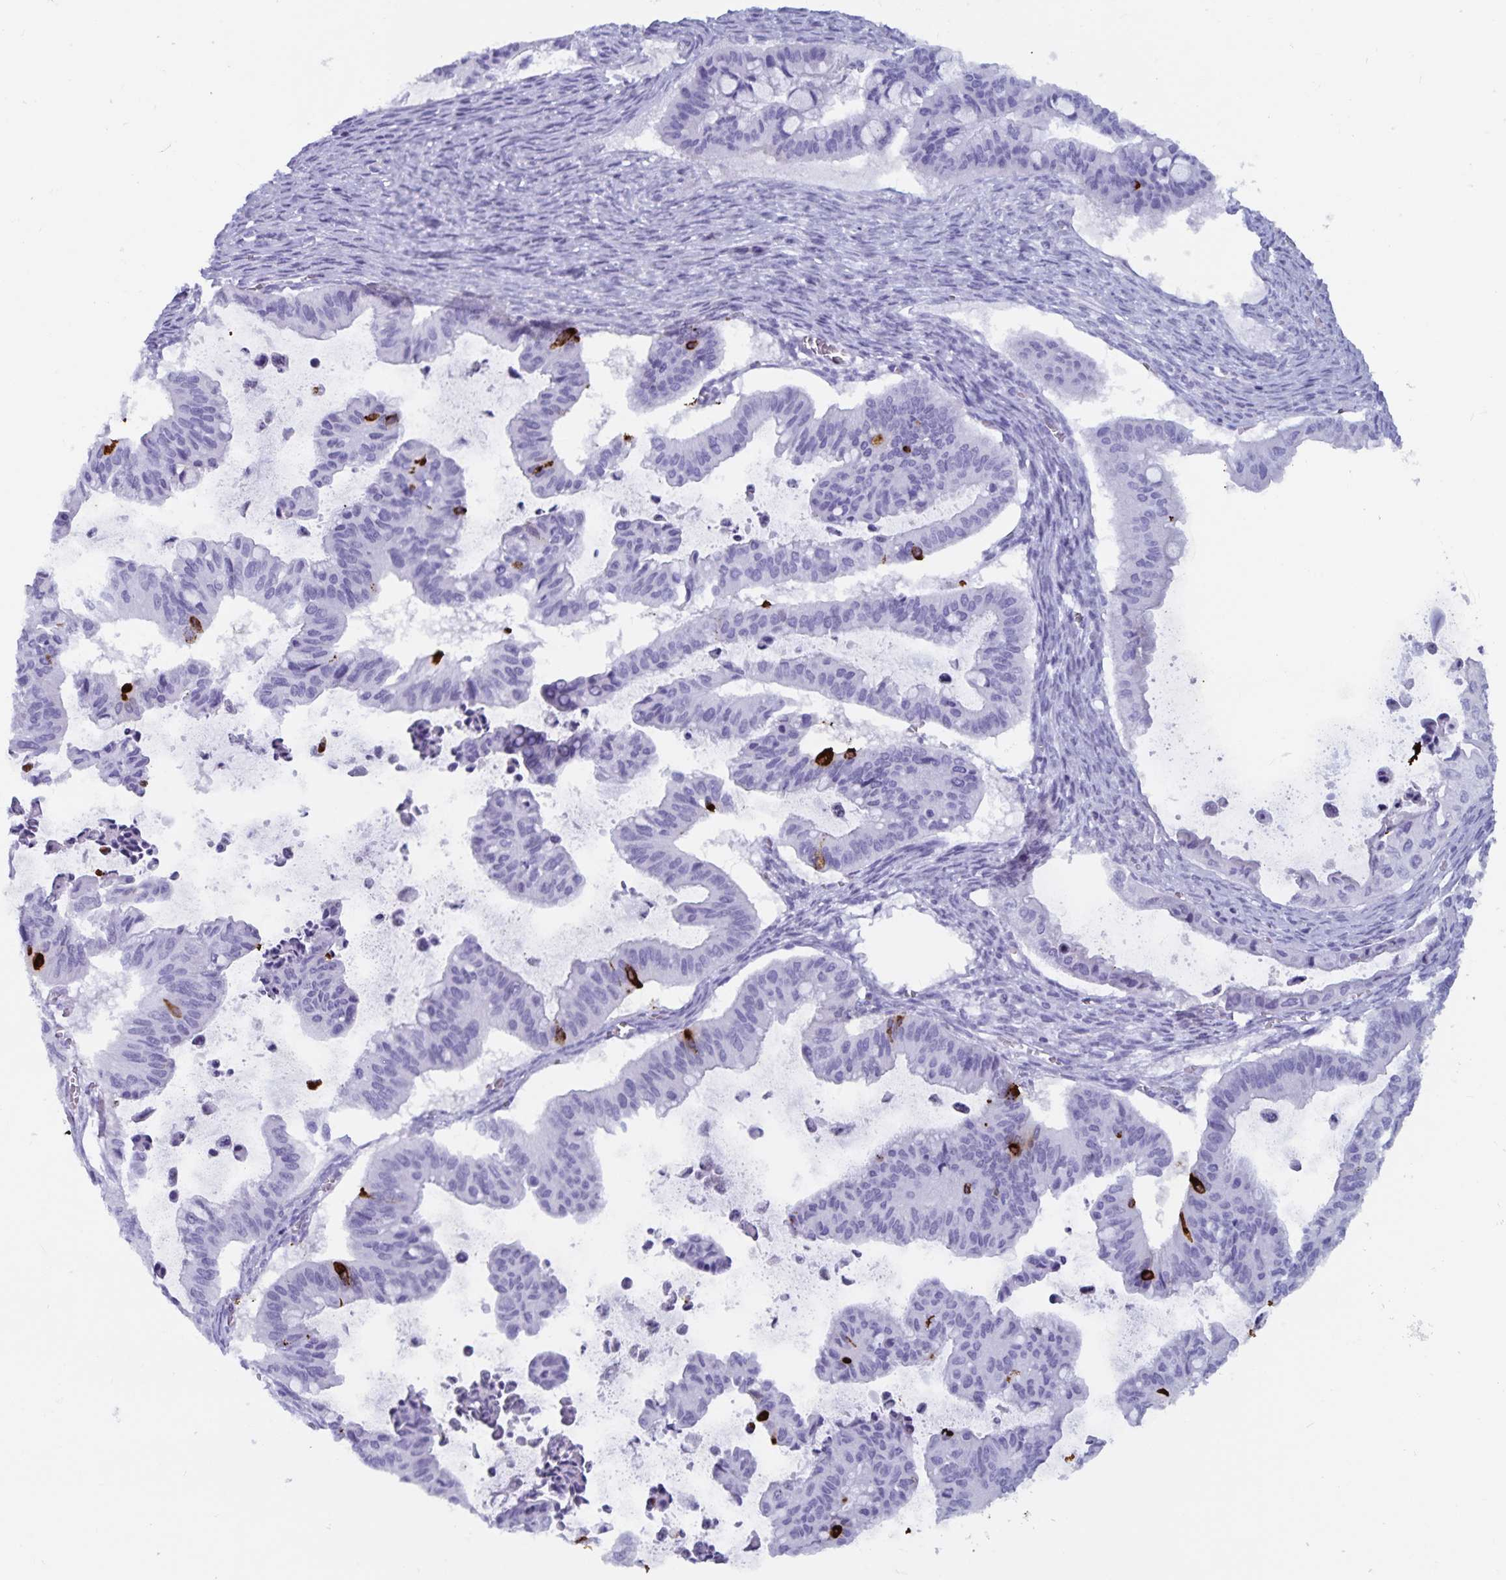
{"staining": {"intensity": "strong", "quantity": "<25%", "location": "cytoplasmic/membranous"}, "tissue": "ovarian cancer", "cell_type": "Tumor cells", "image_type": "cancer", "snomed": [{"axis": "morphology", "description": "Cystadenocarcinoma, mucinous, NOS"}, {"axis": "topography", "description": "Ovary"}], "caption": "The micrograph displays staining of ovarian cancer (mucinous cystadenocarcinoma), revealing strong cytoplasmic/membranous protein positivity (brown color) within tumor cells.", "gene": "GPR137", "patient": {"sex": "female", "age": 72}}